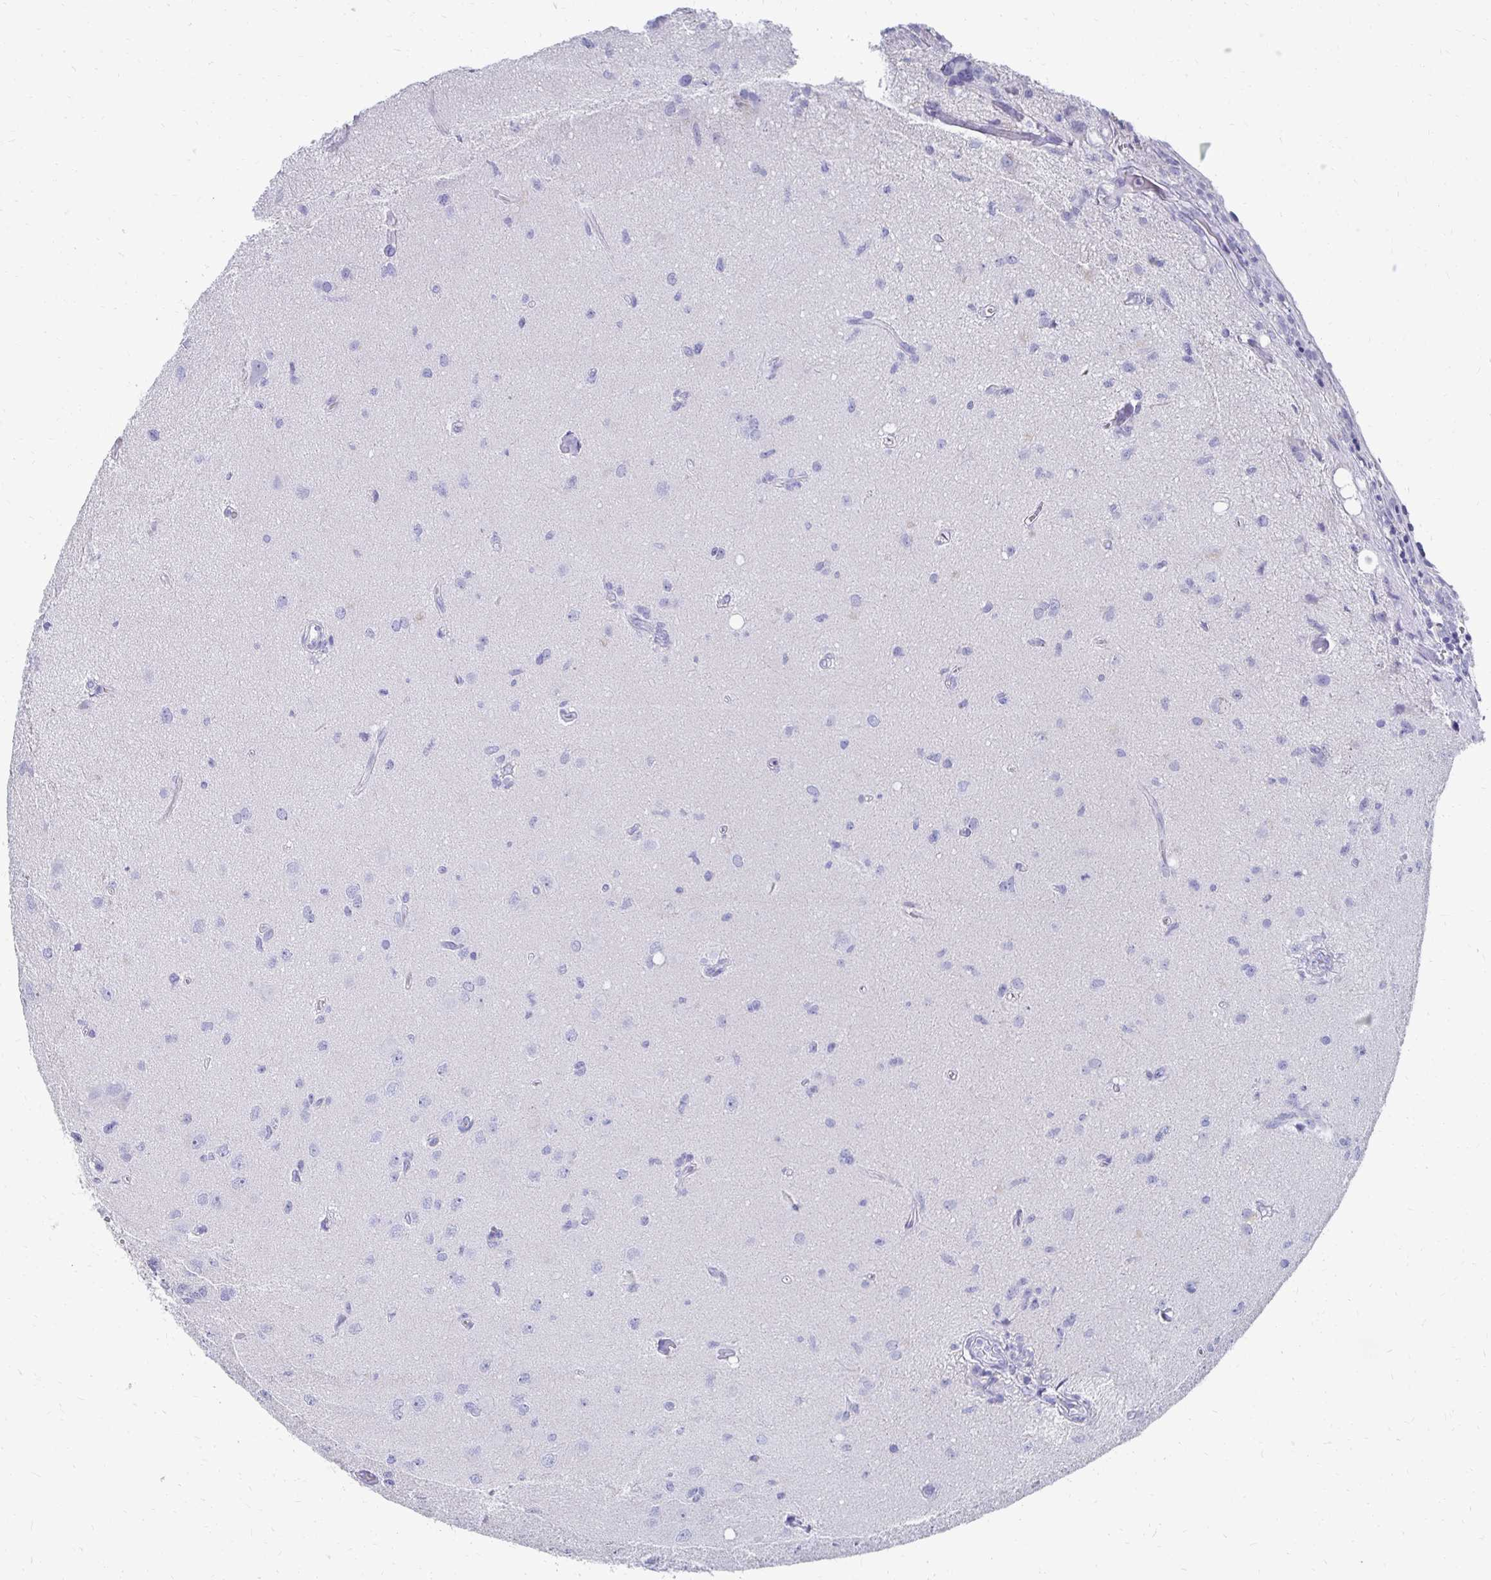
{"staining": {"intensity": "negative", "quantity": "none", "location": "none"}, "tissue": "glioma", "cell_type": "Tumor cells", "image_type": "cancer", "snomed": [{"axis": "morphology", "description": "Glioma, malignant, High grade"}, {"axis": "topography", "description": "Brain"}], "caption": "Immunohistochemistry (IHC) photomicrograph of glioma stained for a protein (brown), which exhibits no staining in tumor cells. The staining is performed using DAB (3,3'-diaminobenzidine) brown chromogen with nuclei counter-stained in using hematoxylin.", "gene": "SYCP3", "patient": {"sex": "male", "age": 67}}